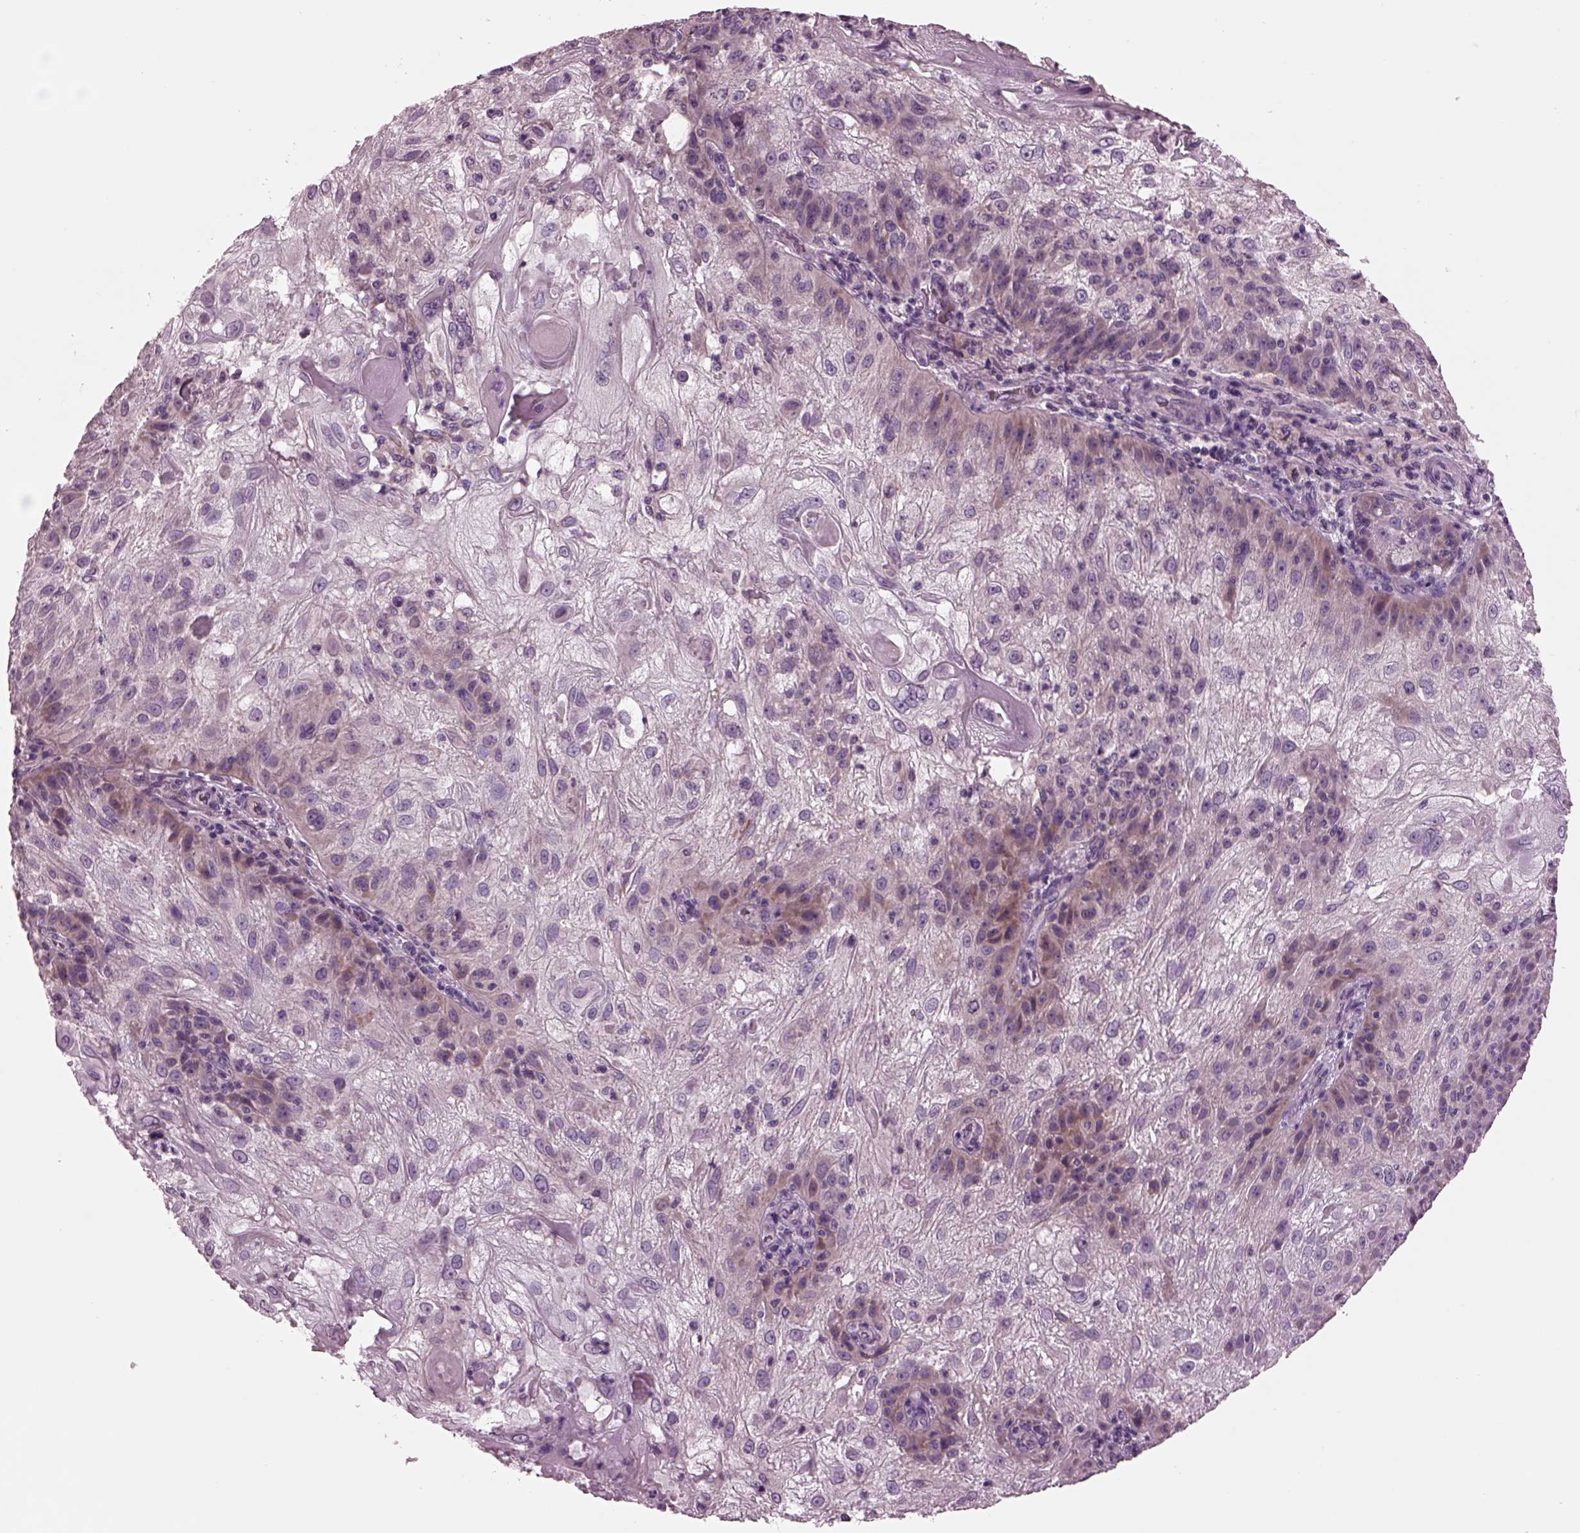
{"staining": {"intensity": "weak", "quantity": "25%-75%", "location": "cytoplasmic/membranous"}, "tissue": "skin cancer", "cell_type": "Tumor cells", "image_type": "cancer", "snomed": [{"axis": "morphology", "description": "Normal tissue, NOS"}, {"axis": "morphology", "description": "Squamous cell carcinoma, NOS"}, {"axis": "topography", "description": "Skin"}], "caption": "Brown immunohistochemical staining in skin squamous cell carcinoma shows weak cytoplasmic/membranous staining in approximately 25%-75% of tumor cells.", "gene": "AP4M1", "patient": {"sex": "female", "age": 83}}